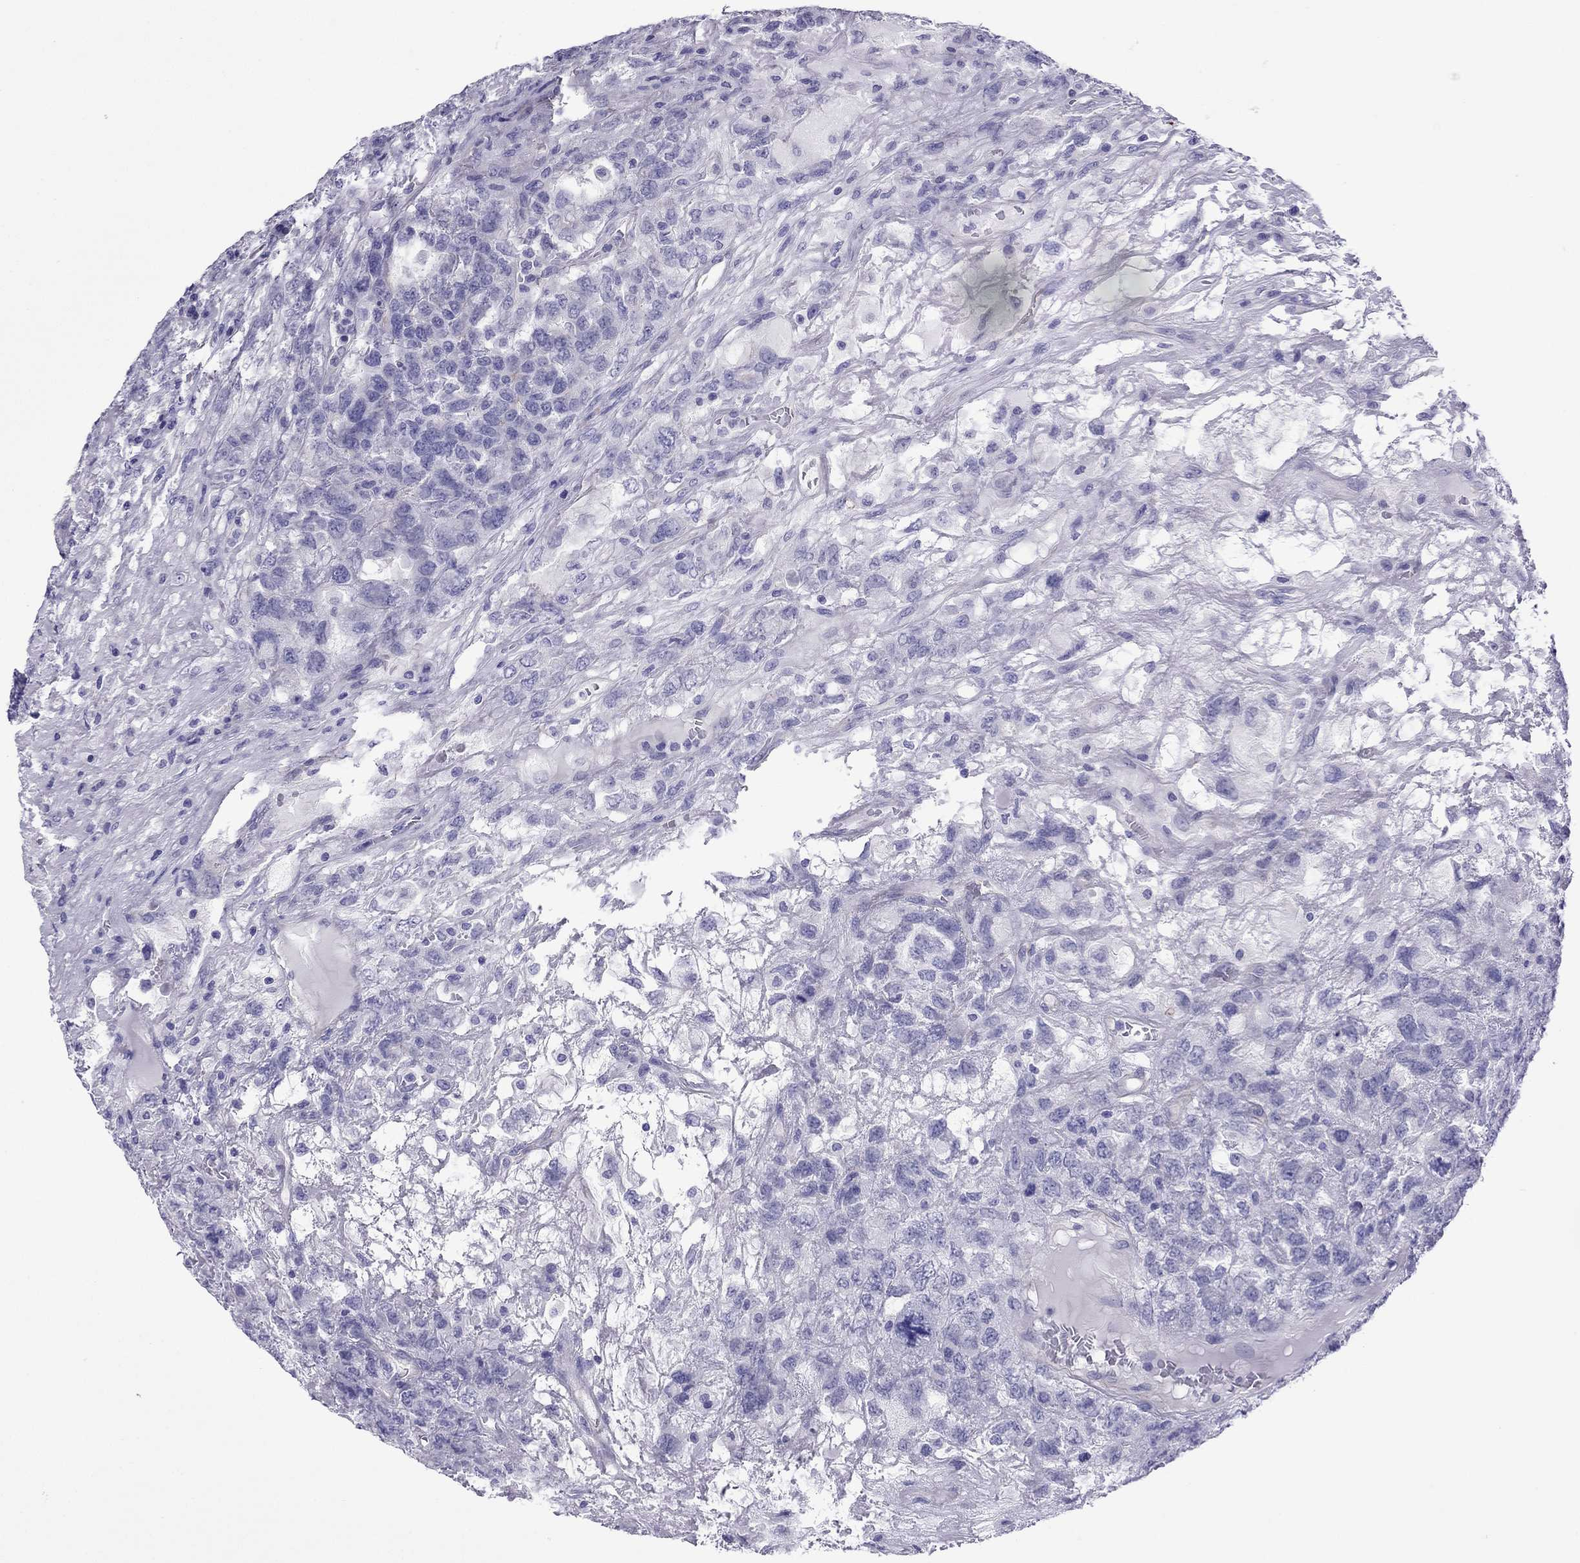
{"staining": {"intensity": "negative", "quantity": "none", "location": "none"}, "tissue": "testis cancer", "cell_type": "Tumor cells", "image_type": "cancer", "snomed": [{"axis": "morphology", "description": "Seminoma, NOS"}, {"axis": "topography", "description": "Testis"}], "caption": "Protein analysis of testis seminoma demonstrates no significant positivity in tumor cells.", "gene": "MYL11", "patient": {"sex": "male", "age": 52}}